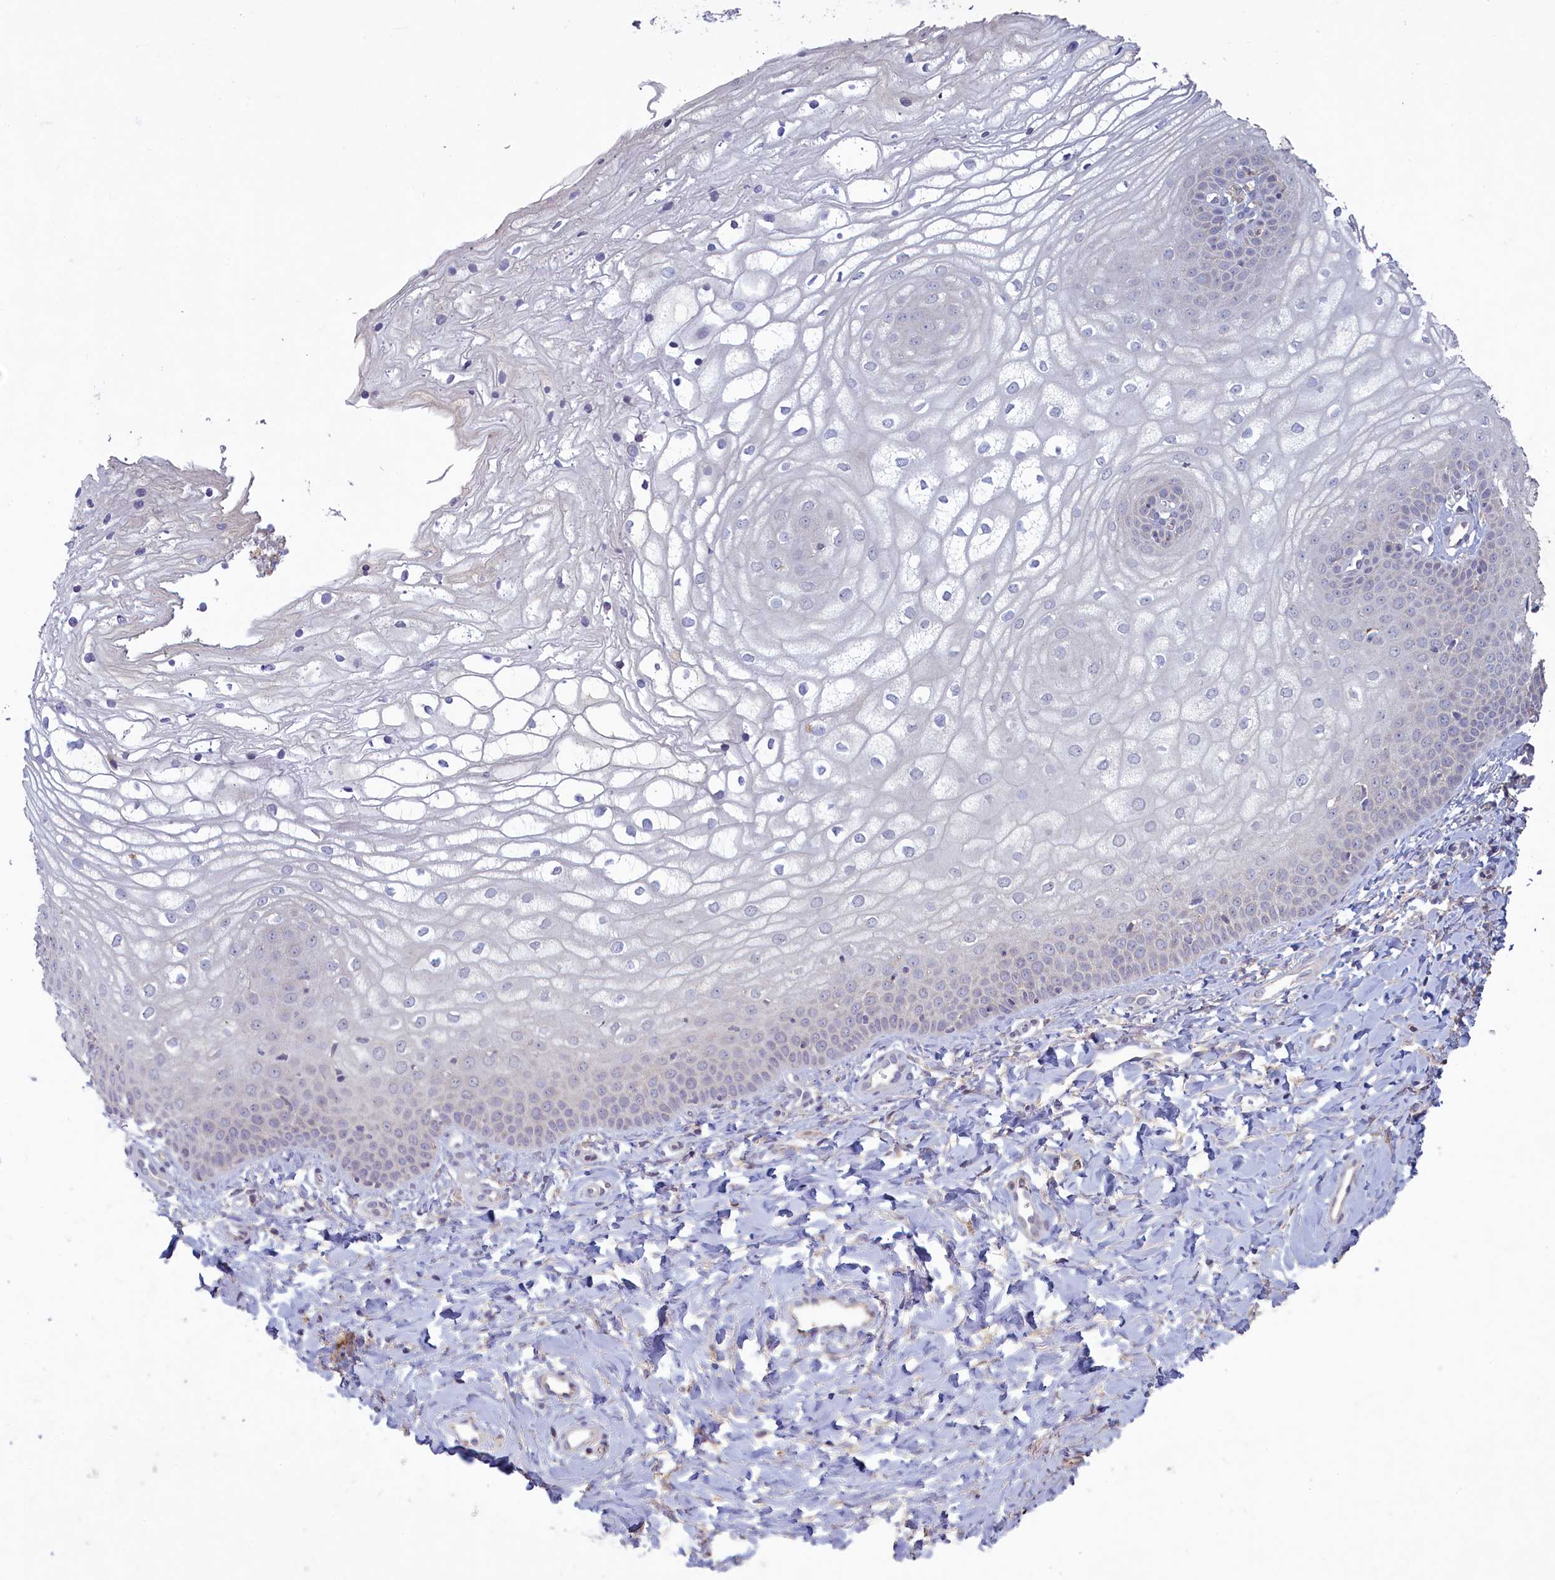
{"staining": {"intensity": "negative", "quantity": "none", "location": "none"}, "tissue": "vagina", "cell_type": "Squamous epithelial cells", "image_type": "normal", "snomed": [{"axis": "morphology", "description": "Normal tissue, NOS"}, {"axis": "topography", "description": "Vagina"}], "caption": "The image displays no staining of squamous epithelial cells in unremarkable vagina.", "gene": "ATF7IP2", "patient": {"sex": "female", "age": 68}}